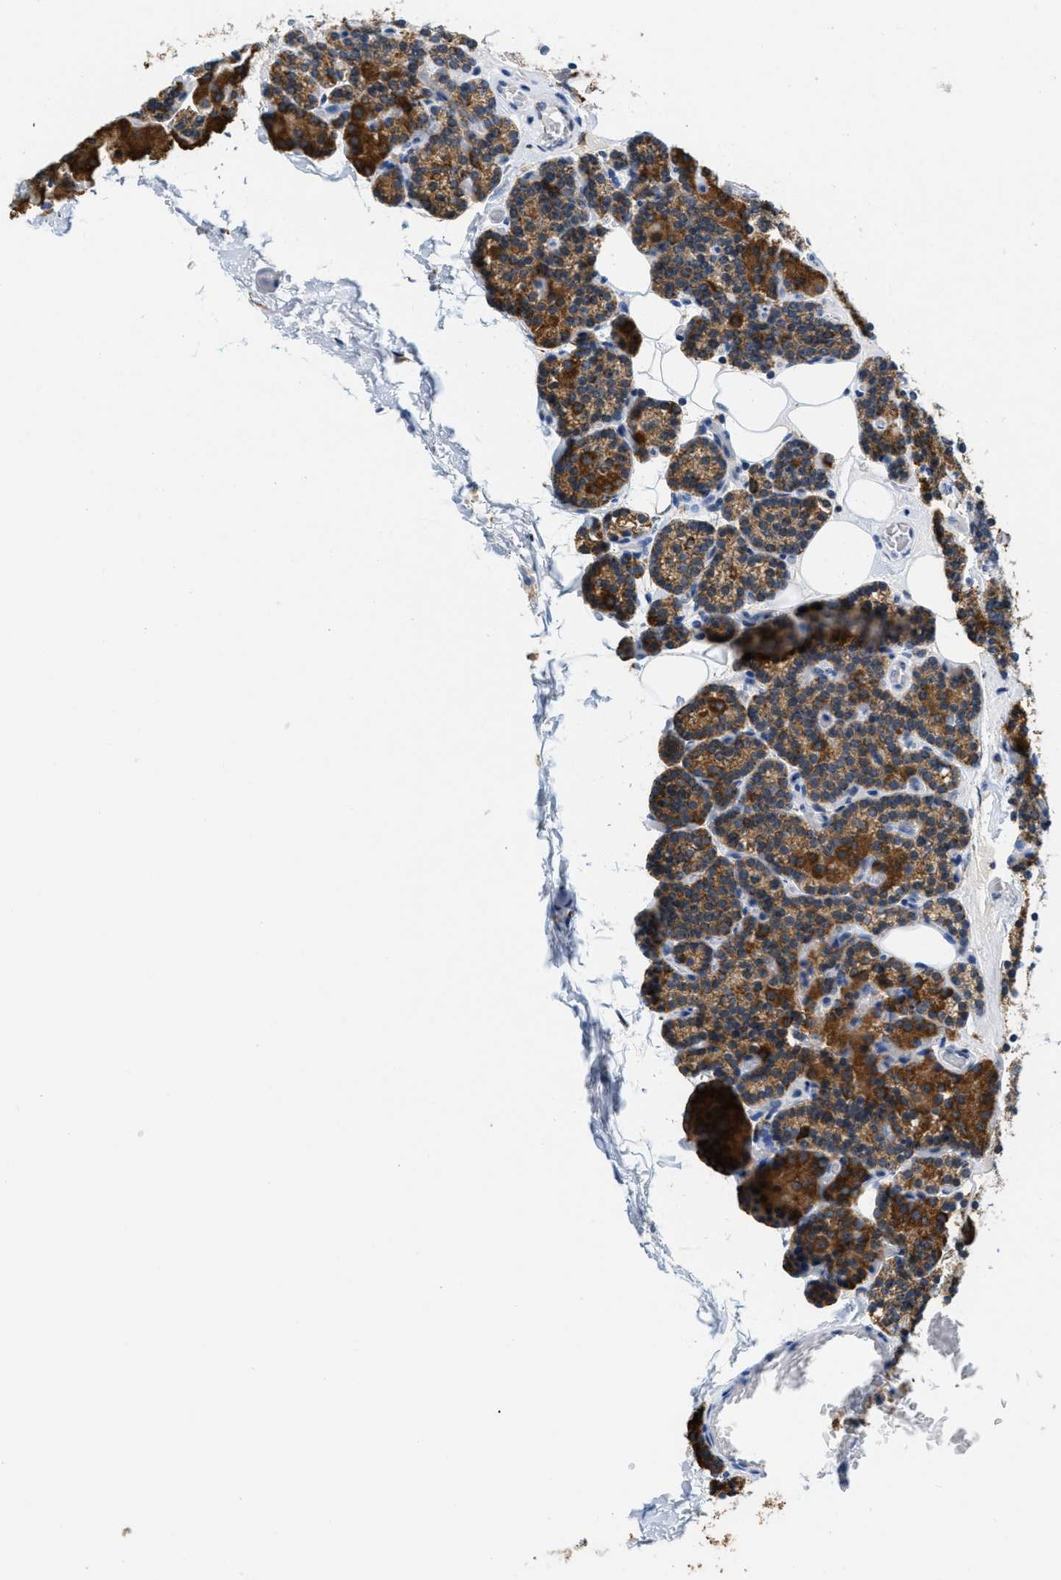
{"staining": {"intensity": "moderate", "quantity": ">75%", "location": "cytoplasmic/membranous"}, "tissue": "parathyroid gland", "cell_type": "Glandular cells", "image_type": "normal", "snomed": [{"axis": "morphology", "description": "Normal tissue, NOS"}, {"axis": "morphology", "description": "Adenoma, NOS"}, {"axis": "topography", "description": "Parathyroid gland"}], "caption": "An immunohistochemistry photomicrograph of normal tissue is shown. Protein staining in brown shows moderate cytoplasmic/membranous positivity in parathyroid gland within glandular cells.", "gene": "KCNJ5", "patient": {"sex": "female", "age": 54}}